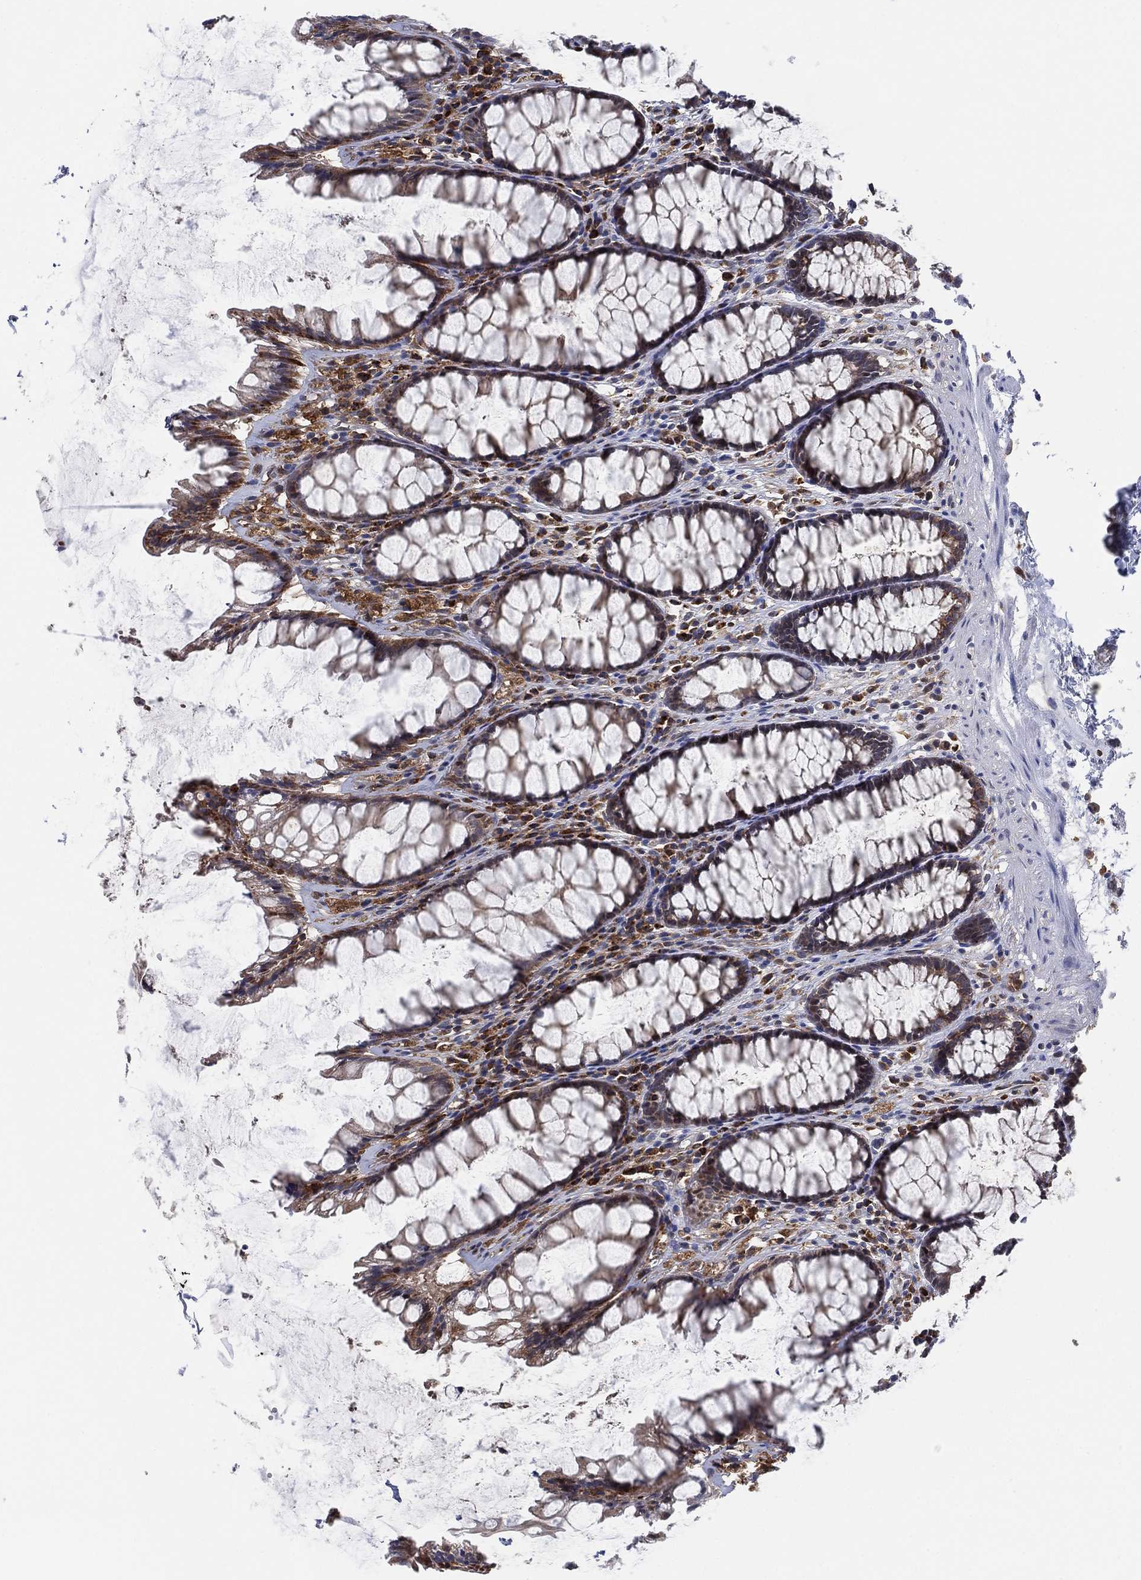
{"staining": {"intensity": "negative", "quantity": "none", "location": "none"}, "tissue": "rectum", "cell_type": "Glandular cells", "image_type": "normal", "snomed": [{"axis": "morphology", "description": "Normal tissue, NOS"}, {"axis": "topography", "description": "Rectum"}], "caption": "Immunohistochemistry histopathology image of unremarkable rectum: human rectum stained with DAB reveals no significant protein expression in glandular cells.", "gene": "FES", "patient": {"sex": "male", "age": 72}}